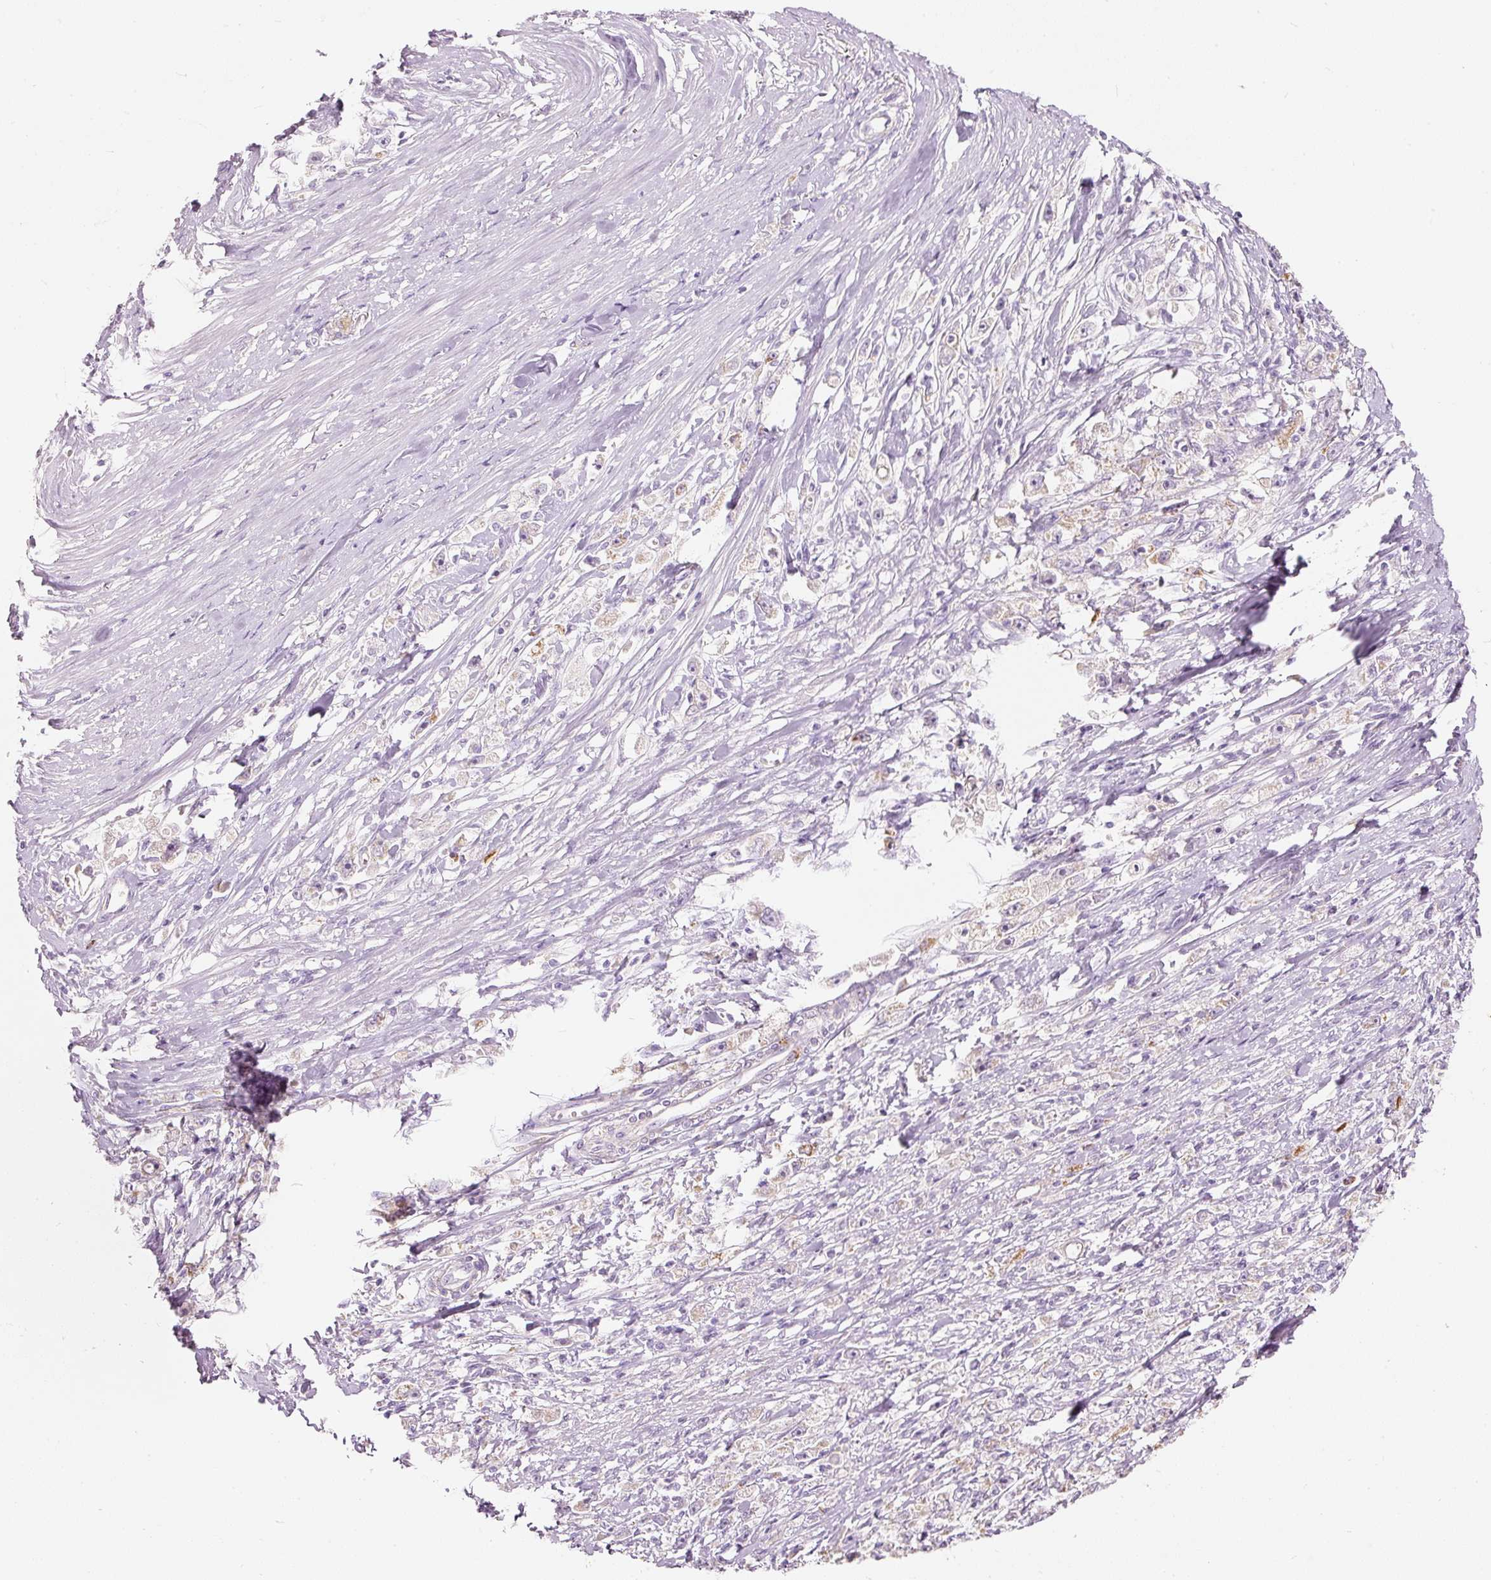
{"staining": {"intensity": "negative", "quantity": "none", "location": "none"}, "tissue": "stomach cancer", "cell_type": "Tumor cells", "image_type": "cancer", "snomed": [{"axis": "morphology", "description": "Adenocarcinoma, NOS"}, {"axis": "topography", "description": "Stomach"}], "caption": "IHC of adenocarcinoma (stomach) reveals no expression in tumor cells. Brightfield microscopy of immunohistochemistry (IHC) stained with DAB (brown) and hematoxylin (blue), captured at high magnification.", "gene": "MTHFD2", "patient": {"sex": "female", "age": 59}}